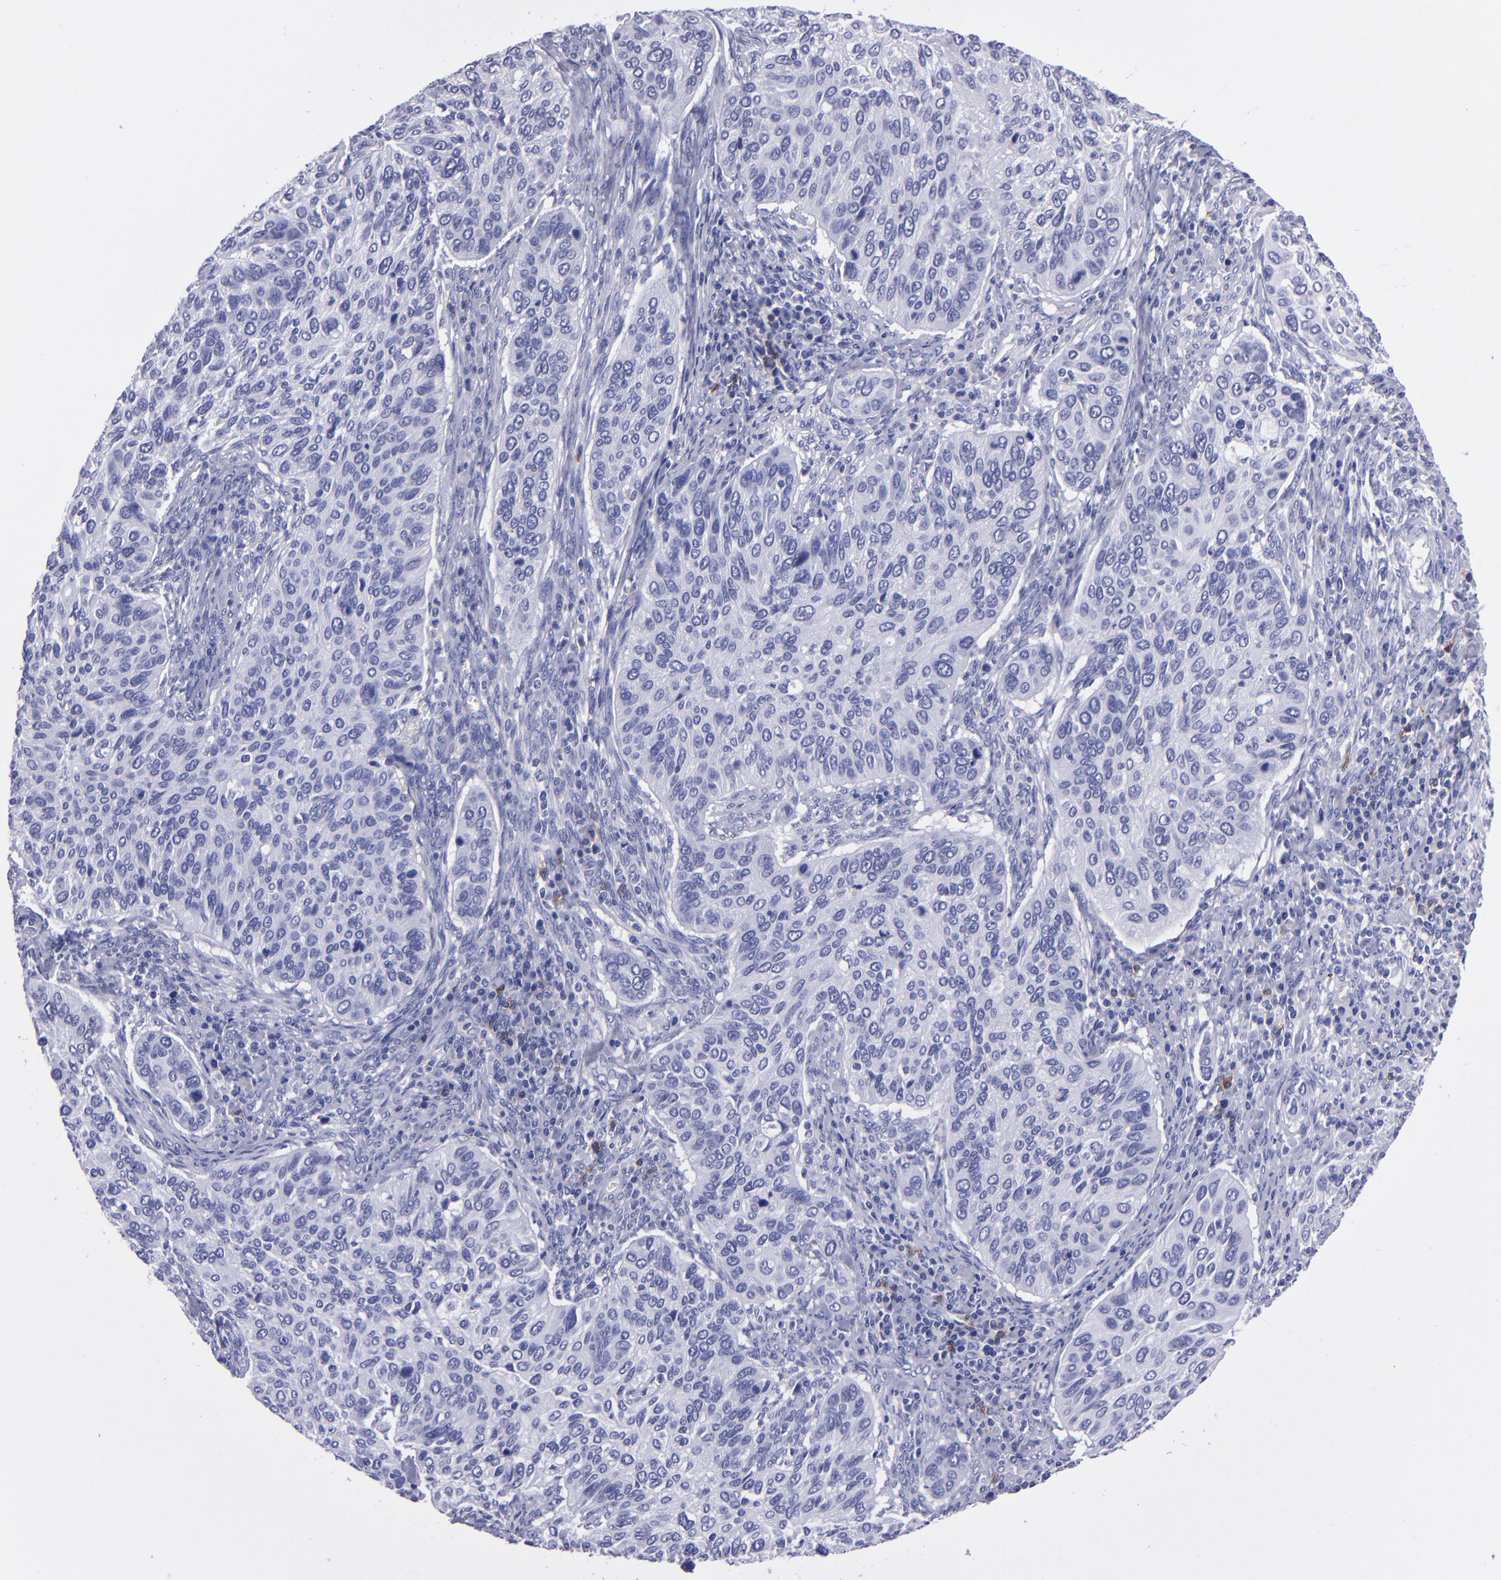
{"staining": {"intensity": "negative", "quantity": "none", "location": "none"}, "tissue": "cervical cancer", "cell_type": "Tumor cells", "image_type": "cancer", "snomed": [{"axis": "morphology", "description": "Adenocarcinoma, NOS"}, {"axis": "topography", "description": "Cervix"}], "caption": "Tumor cells are negative for brown protein staining in cervical cancer (adenocarcinoma). The staining is performed using DAB brown chromogen with nuclei counter-stained in using hematoxylin.", "gene": "CD37", "patient": {"sex": "female", "age": 29}}